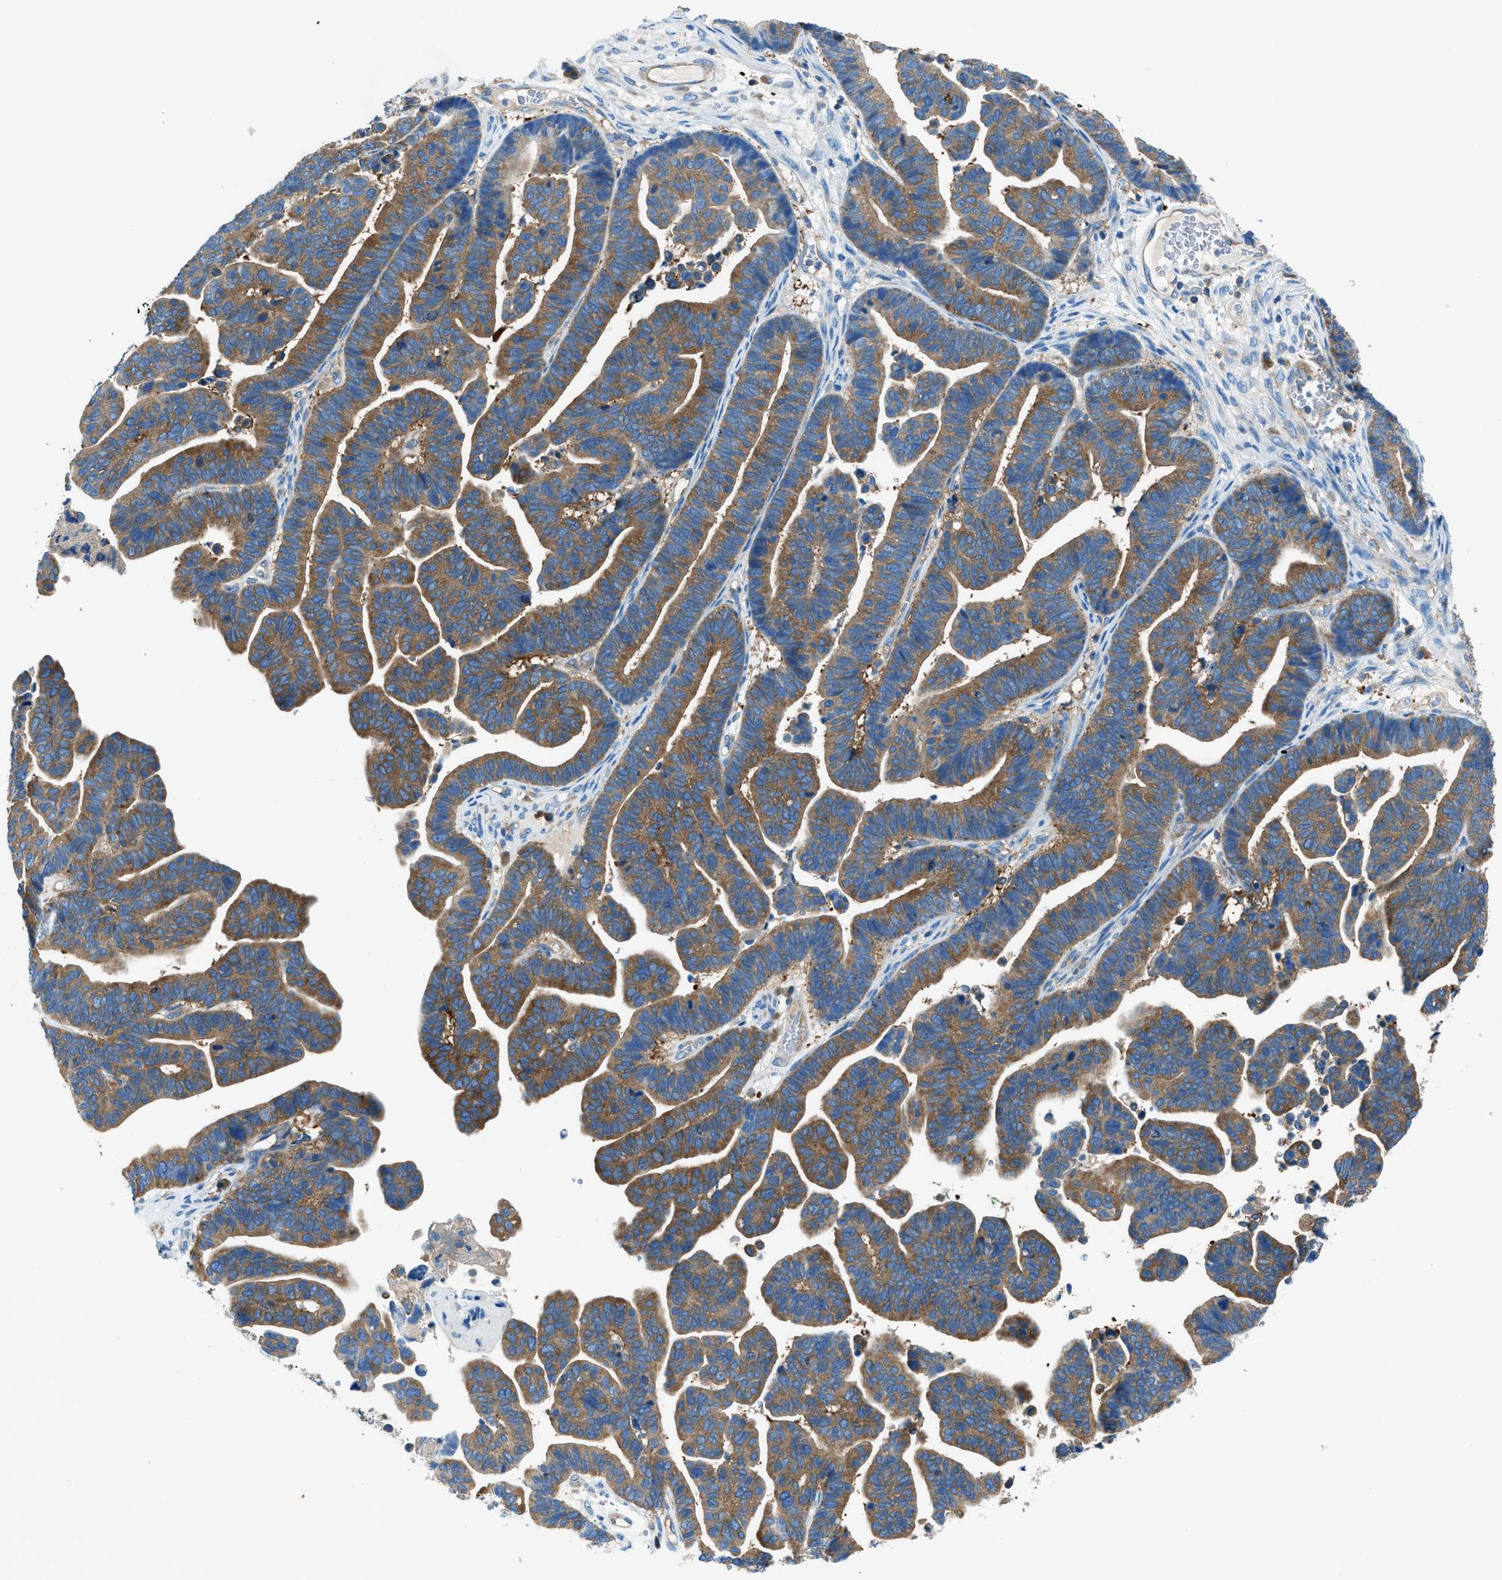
{"staining": {"intensity": "moderate", "quantity": ">75%", "location": "cytoplasmic/membranous"}, "tissue": "ovarian cancer", "cell_type": "Tumor cells", "image_type": "cancer", "snomed": [{"axis": "morphology", "description": "Cystadenocarcinoma, serous, NOS"}, {"axis": "topography", "description": "Ovary"}], "caption": "A brown stain labels moderate cytoplasmic/membranous expression of a protein in human ovarian cancer tumor cells. Immunohistochemistry (ihc) stains the protein of interest in brown and the nuclei are stained blue.", "gene": "SARS1", "patient": {"sex": "female", "age": 56}}